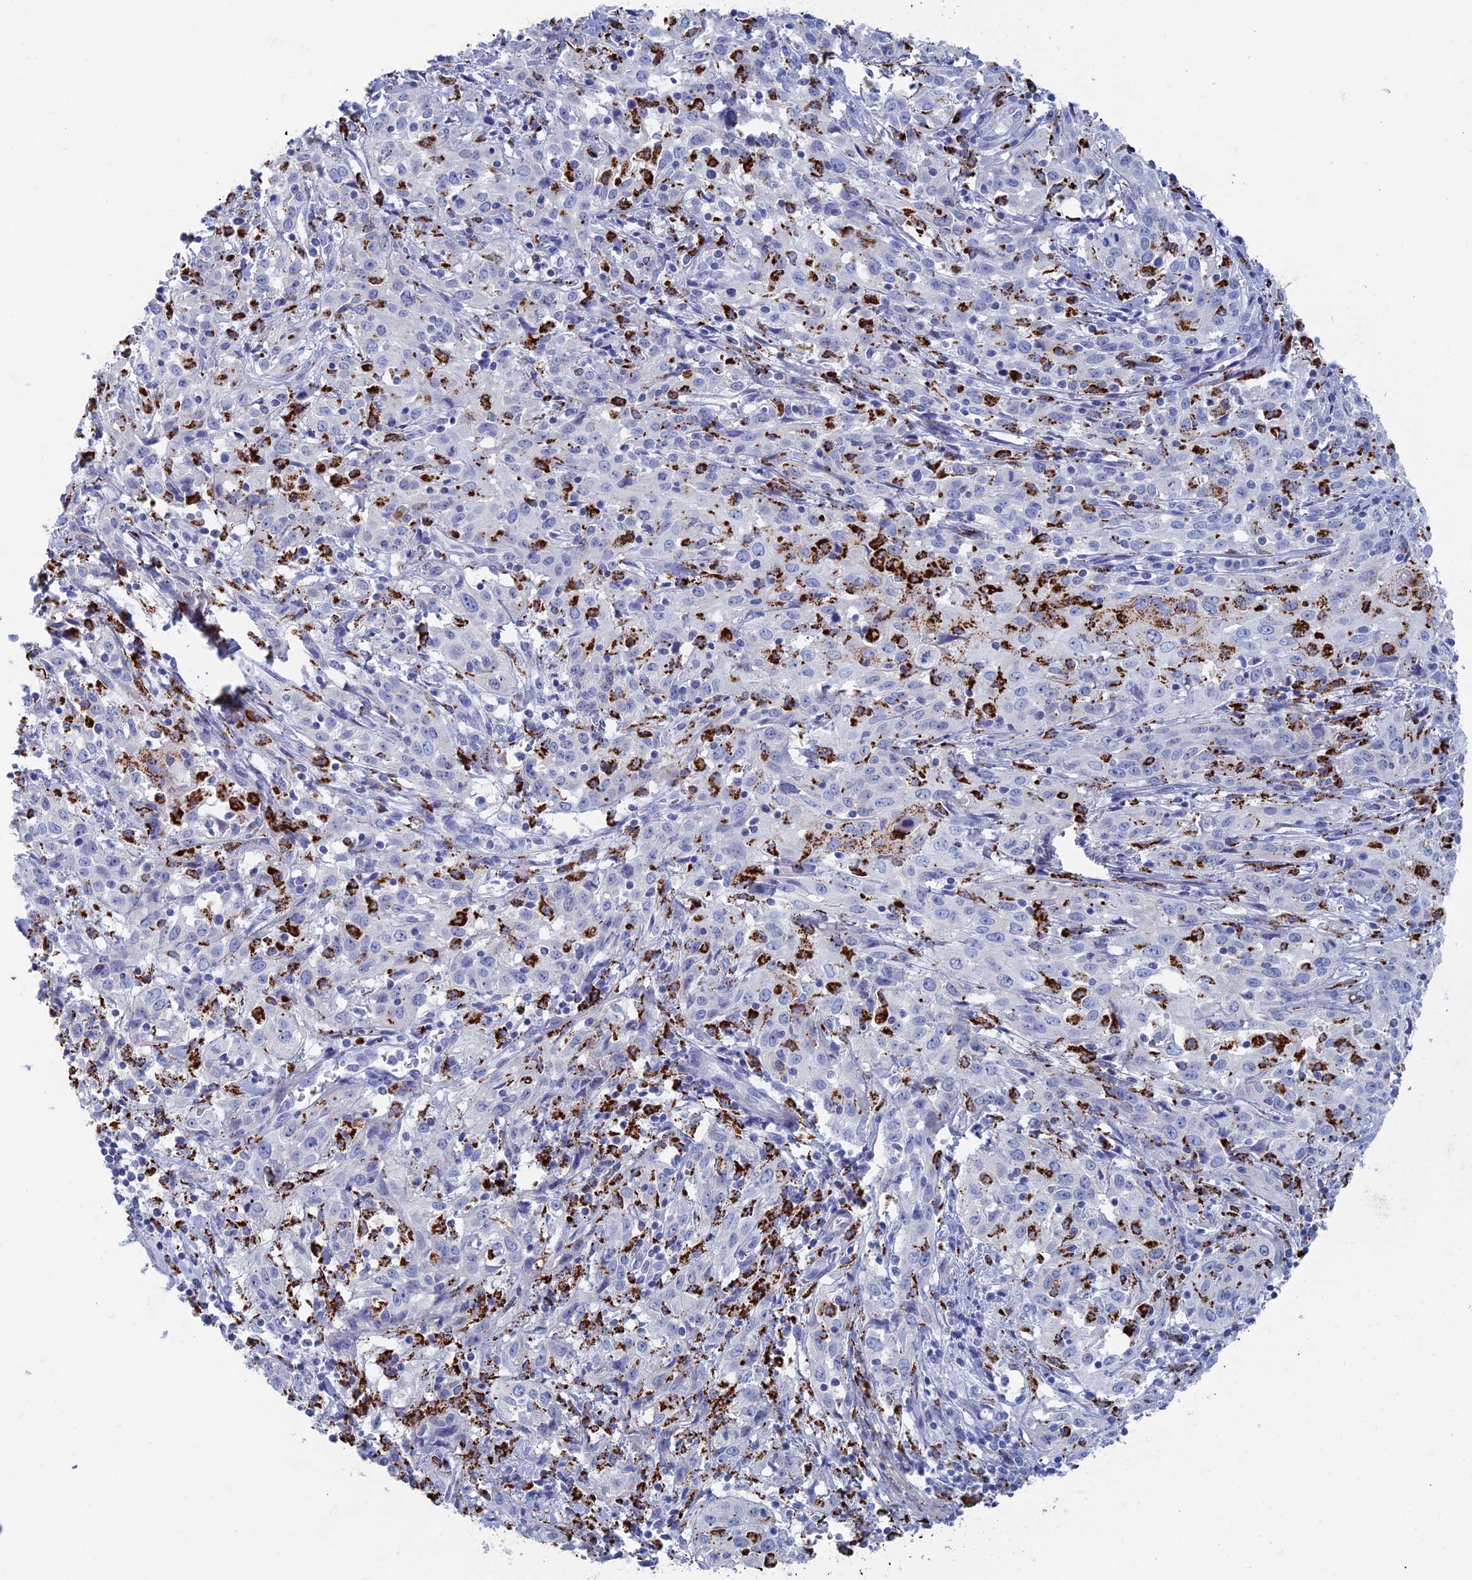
{"staining": {"intensity": "strong", "quantity": "<25%", "location": "cytoplasmic/membranous"}, "tissue": "cervical cancer", "cell_type": "Tumor cells", "image_type": "cancer", "snomed": [{"axis": "morphology", "description": "Squamous cell carcinoma, NOS"}, {"axis": "topography", "description": "Cervix"}], "caption": "A brown stain labels strong cytoplasmic/membranous positivity of a protein in cervical squamous cell carcinoma tumor cells. (DAB (3,3'-diaminobenzidine) = brown stain, brightfield microscopy at high magnification).", "gene": "ALMS1", "patient": {"sex": "female", "age": 57}}